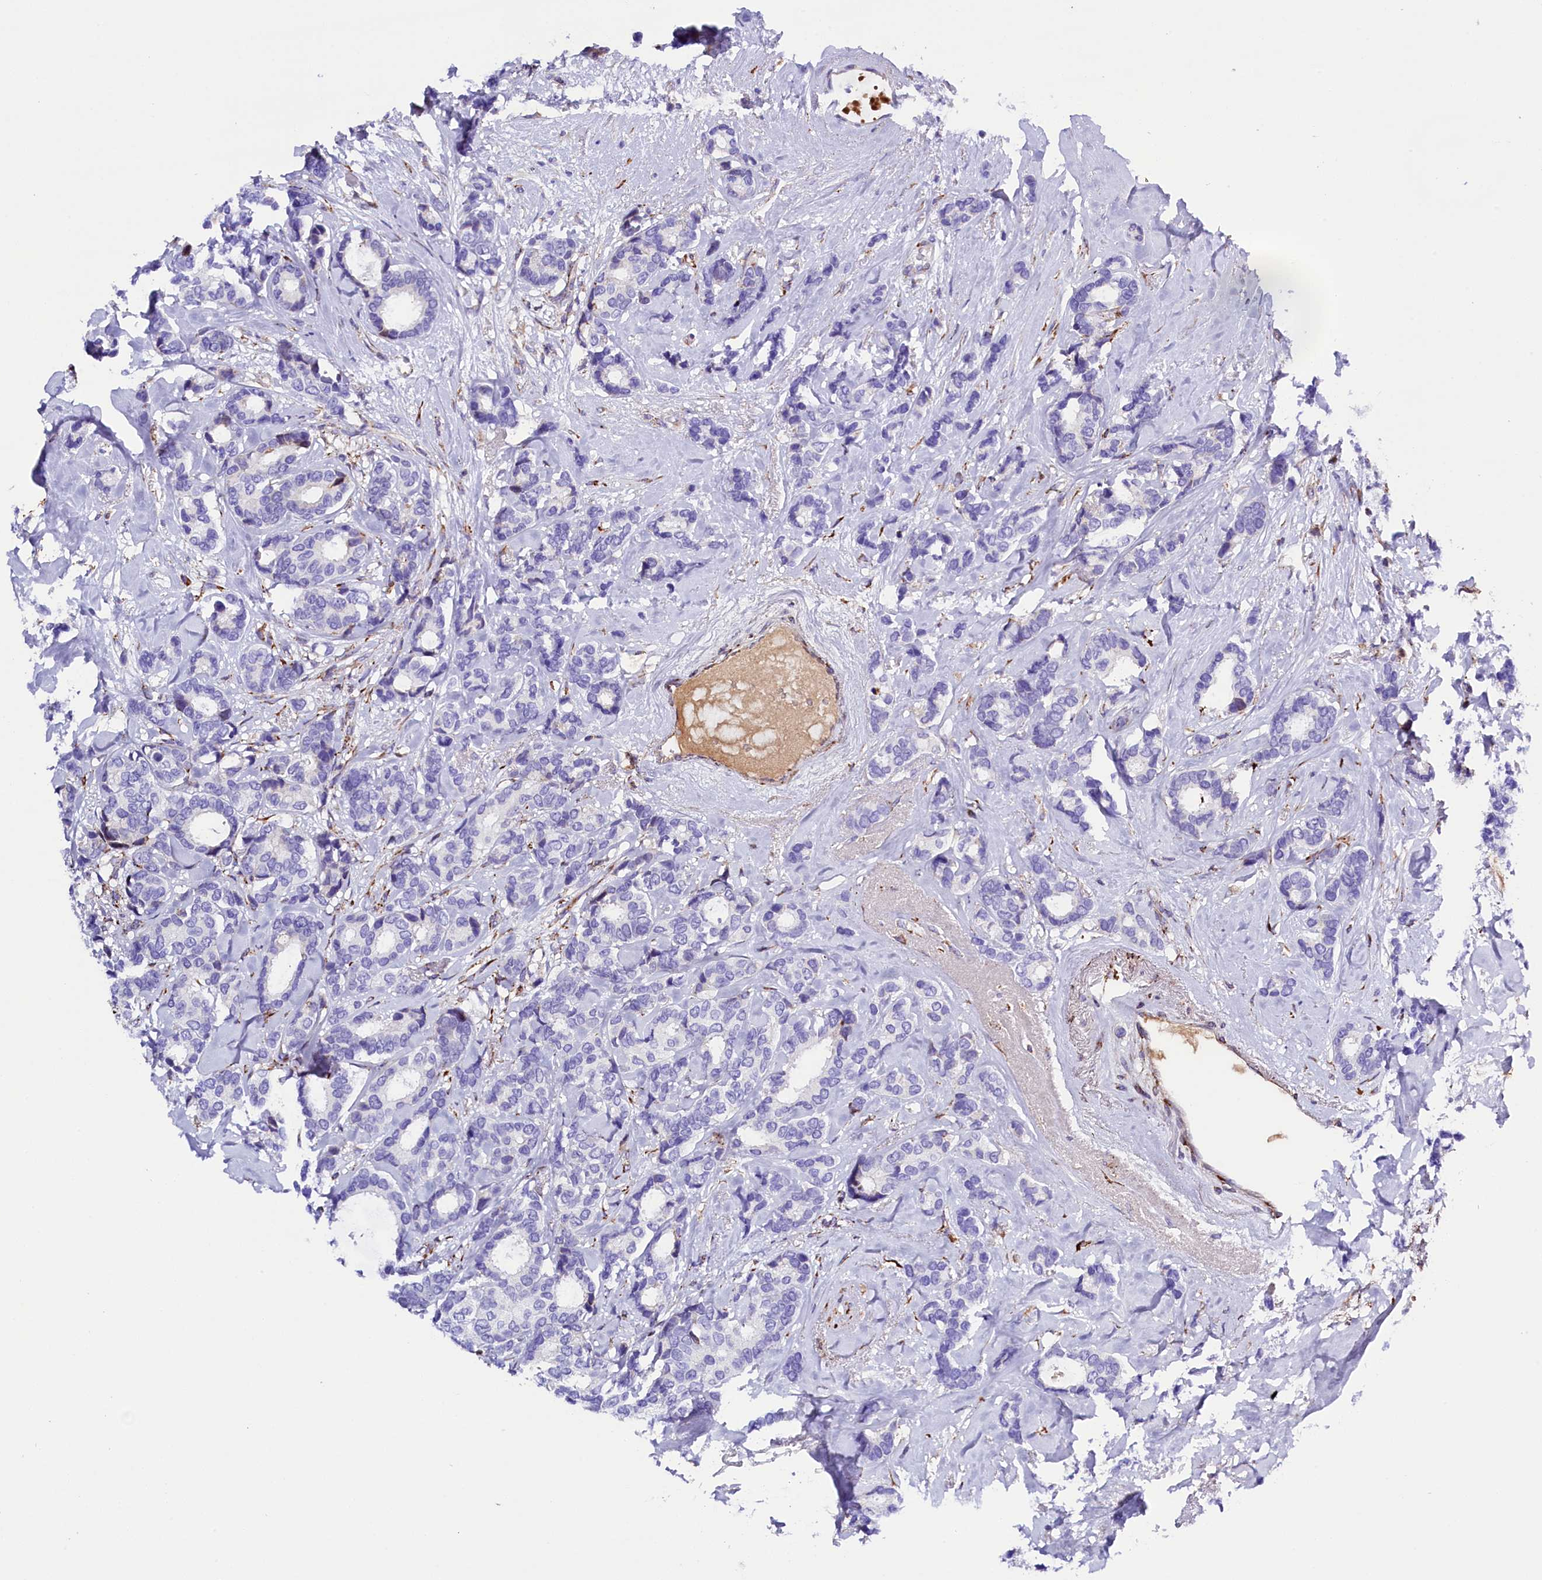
{"staining": {"intensity": "negative", "quantity": "none", "location": "none"}, "tissue": "breast cancer", "cell_type": "Tumor cells", "image_type": "cancer", "snomed": [{"axis": "morphology", "description": "Duct carcinoma"}, {"axis": "topography", "description": "Breast"}], "caption": "This image is of infiltrating ductal carcinoma (breast) stained with IHC to label a protein in brown with the nuclei are counter-stained blue. There is no expression in tumor cells.", "gene": "CMTR2", "patient": {"sex": "female", "age": 87}}